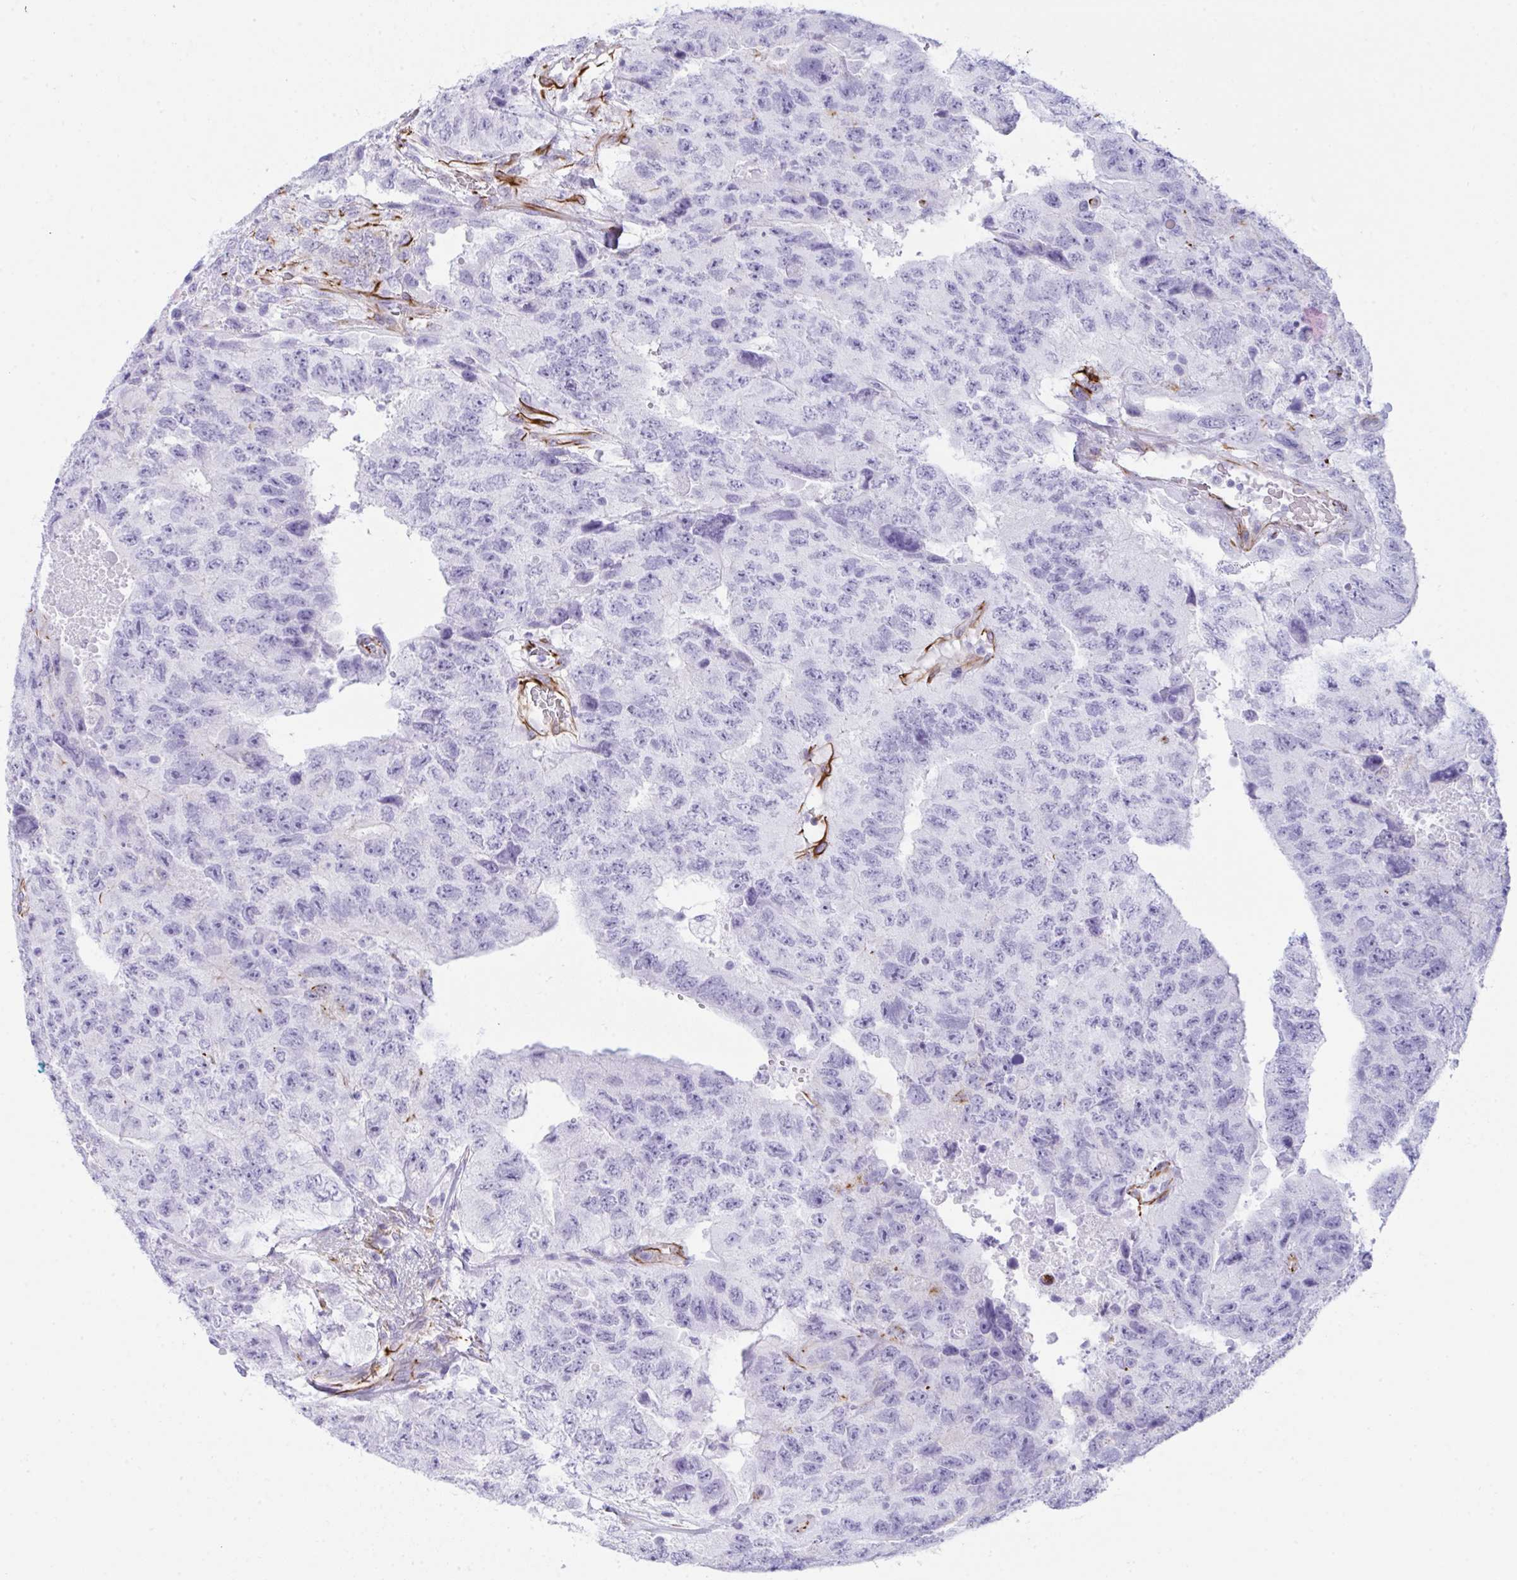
{"staining": {"intensity": "negative", "quantity": "none", "location": "none"}, "tissue": "testis cancer", "cell_type": "Tumor cells", "image_type": "cancer", "snomed": [{"axis": "morphology", "description": "Carcinoma, Embryonal, NOS"}, {"axis": "topography", "description": "Testis"}], "caption": "Testis cancer was stained to show a protein in brown. There is no significant staining in tumor cells. Brightfield microscopy of immunohistochemistry (IHC) stained with DAB (brown) and hematoxylin (blue), captured at high magnification.", "gene": "SLC35B1", "patient": {"sex": "male", "age": 24}}